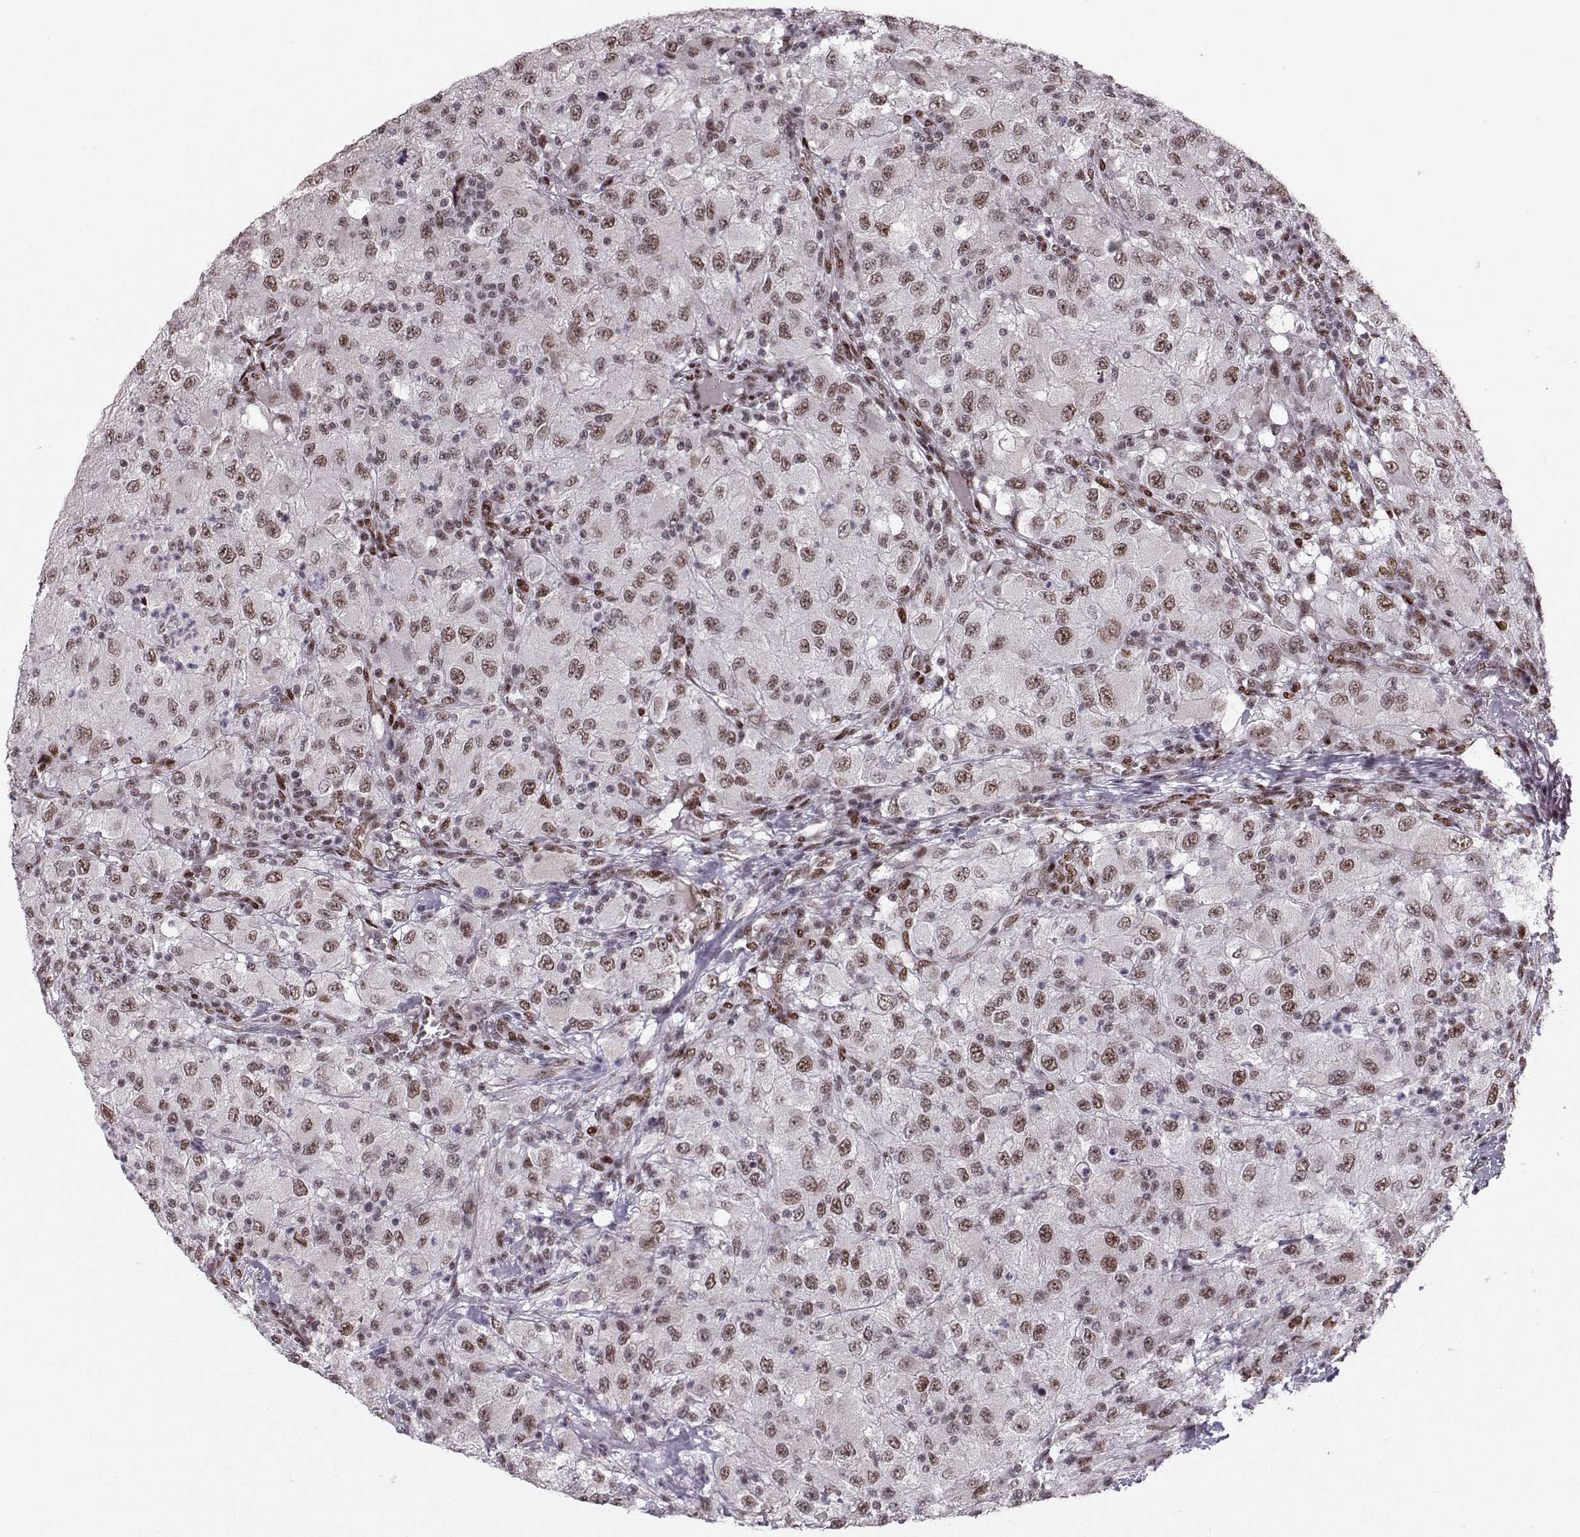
{"staining": {"intensity": "moderate", "quantity": "<25%", "location": "nuclear"}, "tissue": "renal cancer", "cell_type": "Tumor cells", "image_type": "cancer", "snomed": [{"axis": "morphology", "description": "Adenocarcinoma, NOS"}, {"axis": "topography", "description": "Kidney"}], "caption": "Protein staining of renal adenocarcinoma tissue reveals moderate nuclear staining in approximately <25% of tumor cells.", "gene": "SNAPC2", "patient": {"sex": "female", "age": 67}}